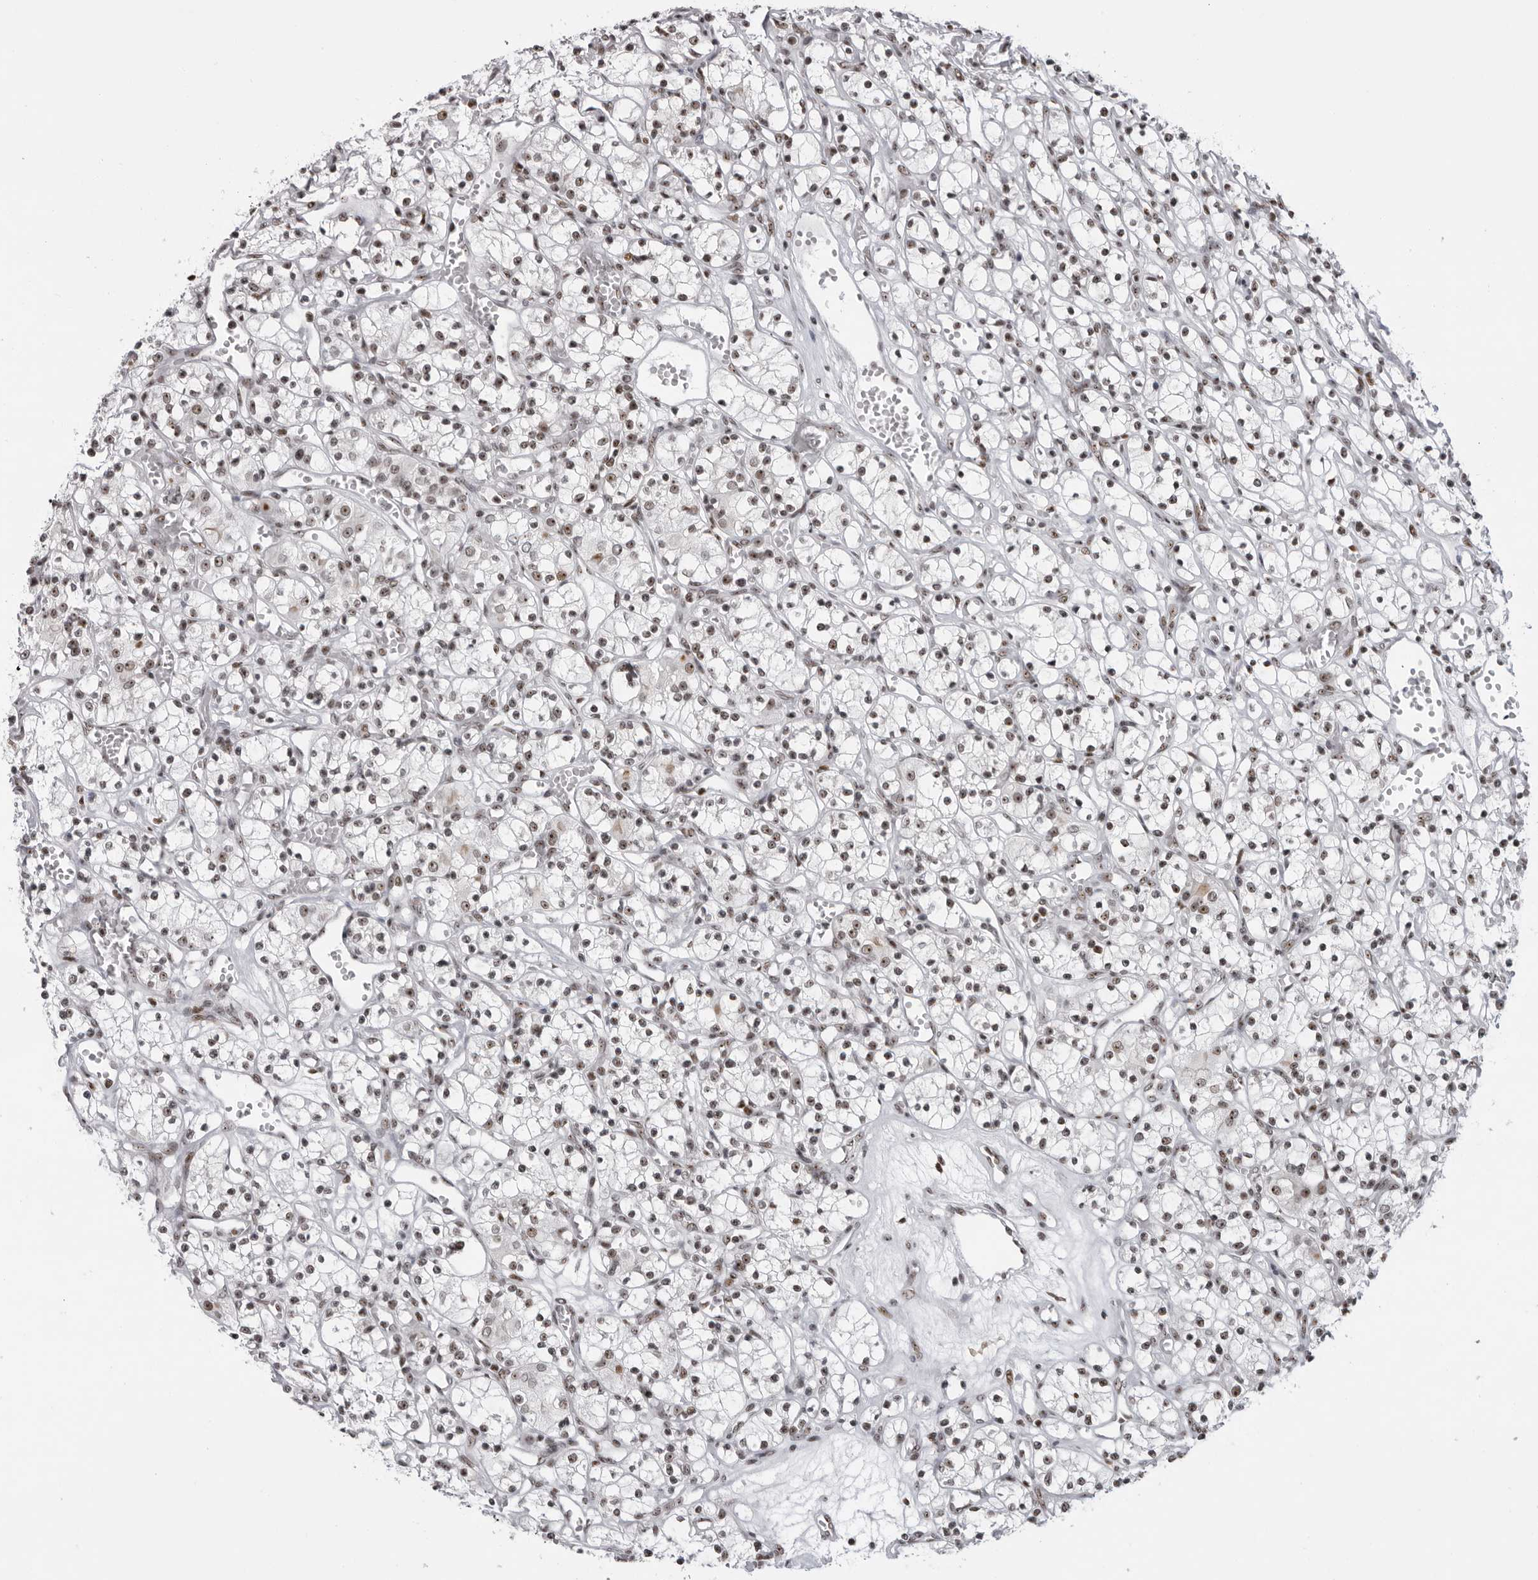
{"staining": {"intensity": "moderate", "quantity": ">75%", "location": "nuclear"}, "tissue": "renal cancer", "cell_type": "Tumor cells", "image_type": "cancer", "snomed": [{"axis": "morphology", "description": "Adenocarcinoma, NOS"}, {"axis": "topography", "description": "Kidney"}], "caption": "There is medium levels of moderate nuclear staining in tumor cells of adenocarcinoma (renal), as demonstrated by immunohistochemical staining (brown color).", "gene": "DHX9", "patient": {"sex": "female", "age": 59}}